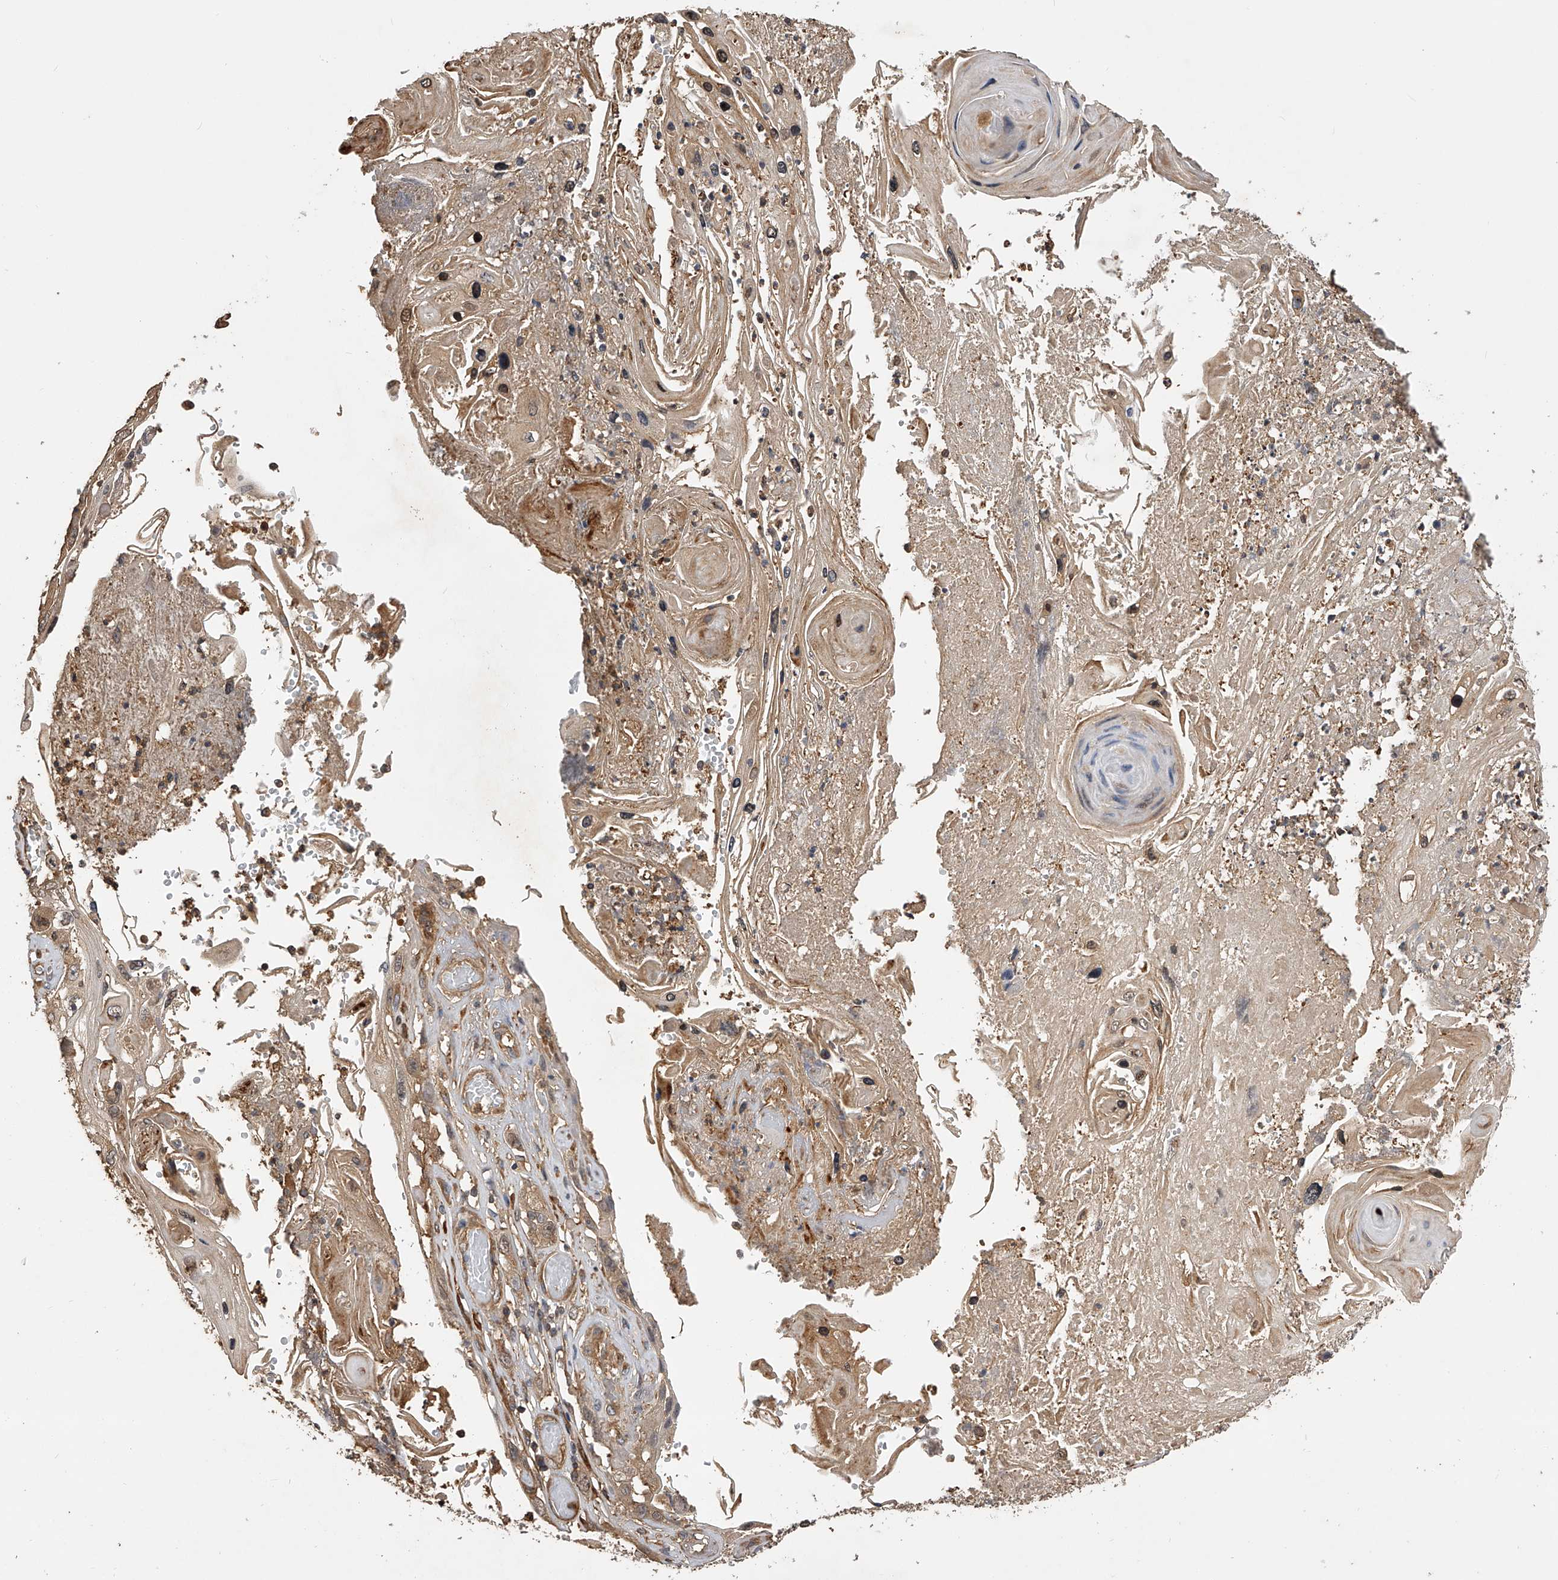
{"staining": {"intensity": "moderate", "quantity": "<25%", "location": "cytoplasmic/membranous"}, "tissue": "skin cancer", "cell_type": "Tumor cells", "image_type": "cancer", "snomed": [{"axis": "morphology", "description": "Squamous cell carcinoma, NOS"}, {"axis": "topography", "description": "Skin"}], "caption": "Immunohistochemical staining of skin squamous cell carcinoma displays moderate cytoplasmic/membranous protein staining in about <25% of tumor cells. The protein is stained brown, and the nuclei are stained in blue (DAB (3,3'-diaminobenzidine) IHC with brightfield microscopy, high magnification).", "gene": "PTPRA", "patient": {"sex": "male", "age": 55}}